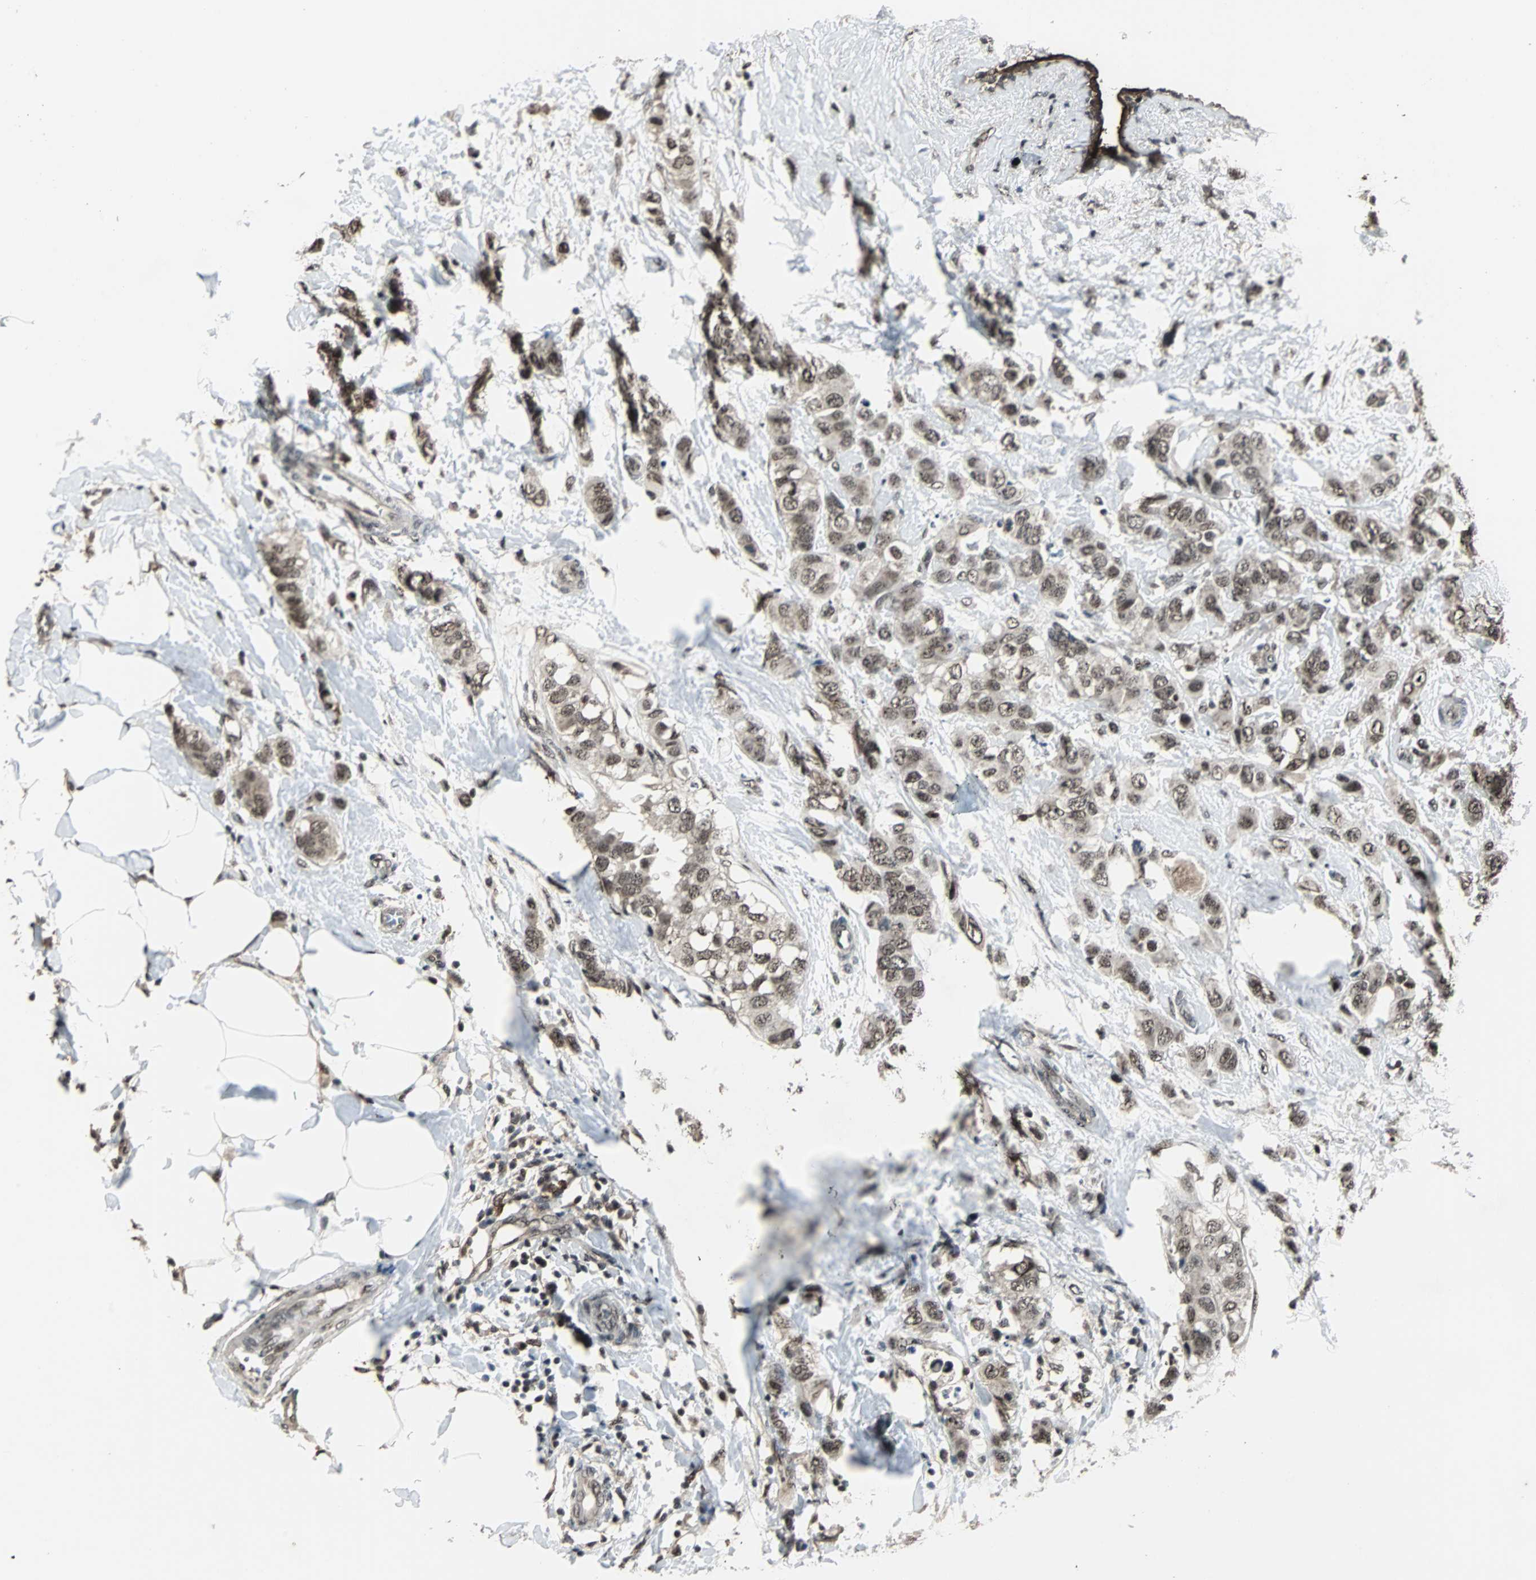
{"staining": {"intensity": "weak", "quantity": ">75%", "location": "cytoplasmic/membranous,nuclear"}, "tissue": "breast cancer", "cell_type": "Tumor cells", "image_type": "cancer", "snomed": [{"axis": "morphology", "description": "Normal tissue, NOS"}, {"axis": "morphology", "description": "Duct carcinoma"}, {"axis": "topography", "description": "Breast"}], "caption": "This is a histology image of immunohistochemistry (IHC) staining of invasive ductal carcinoma (breast), which shows weak staining in the cytoplasmic/membranous and nuclear of tumor cells.", "gene": "MKX", "patient": {"sex": "female", "age": 50}}